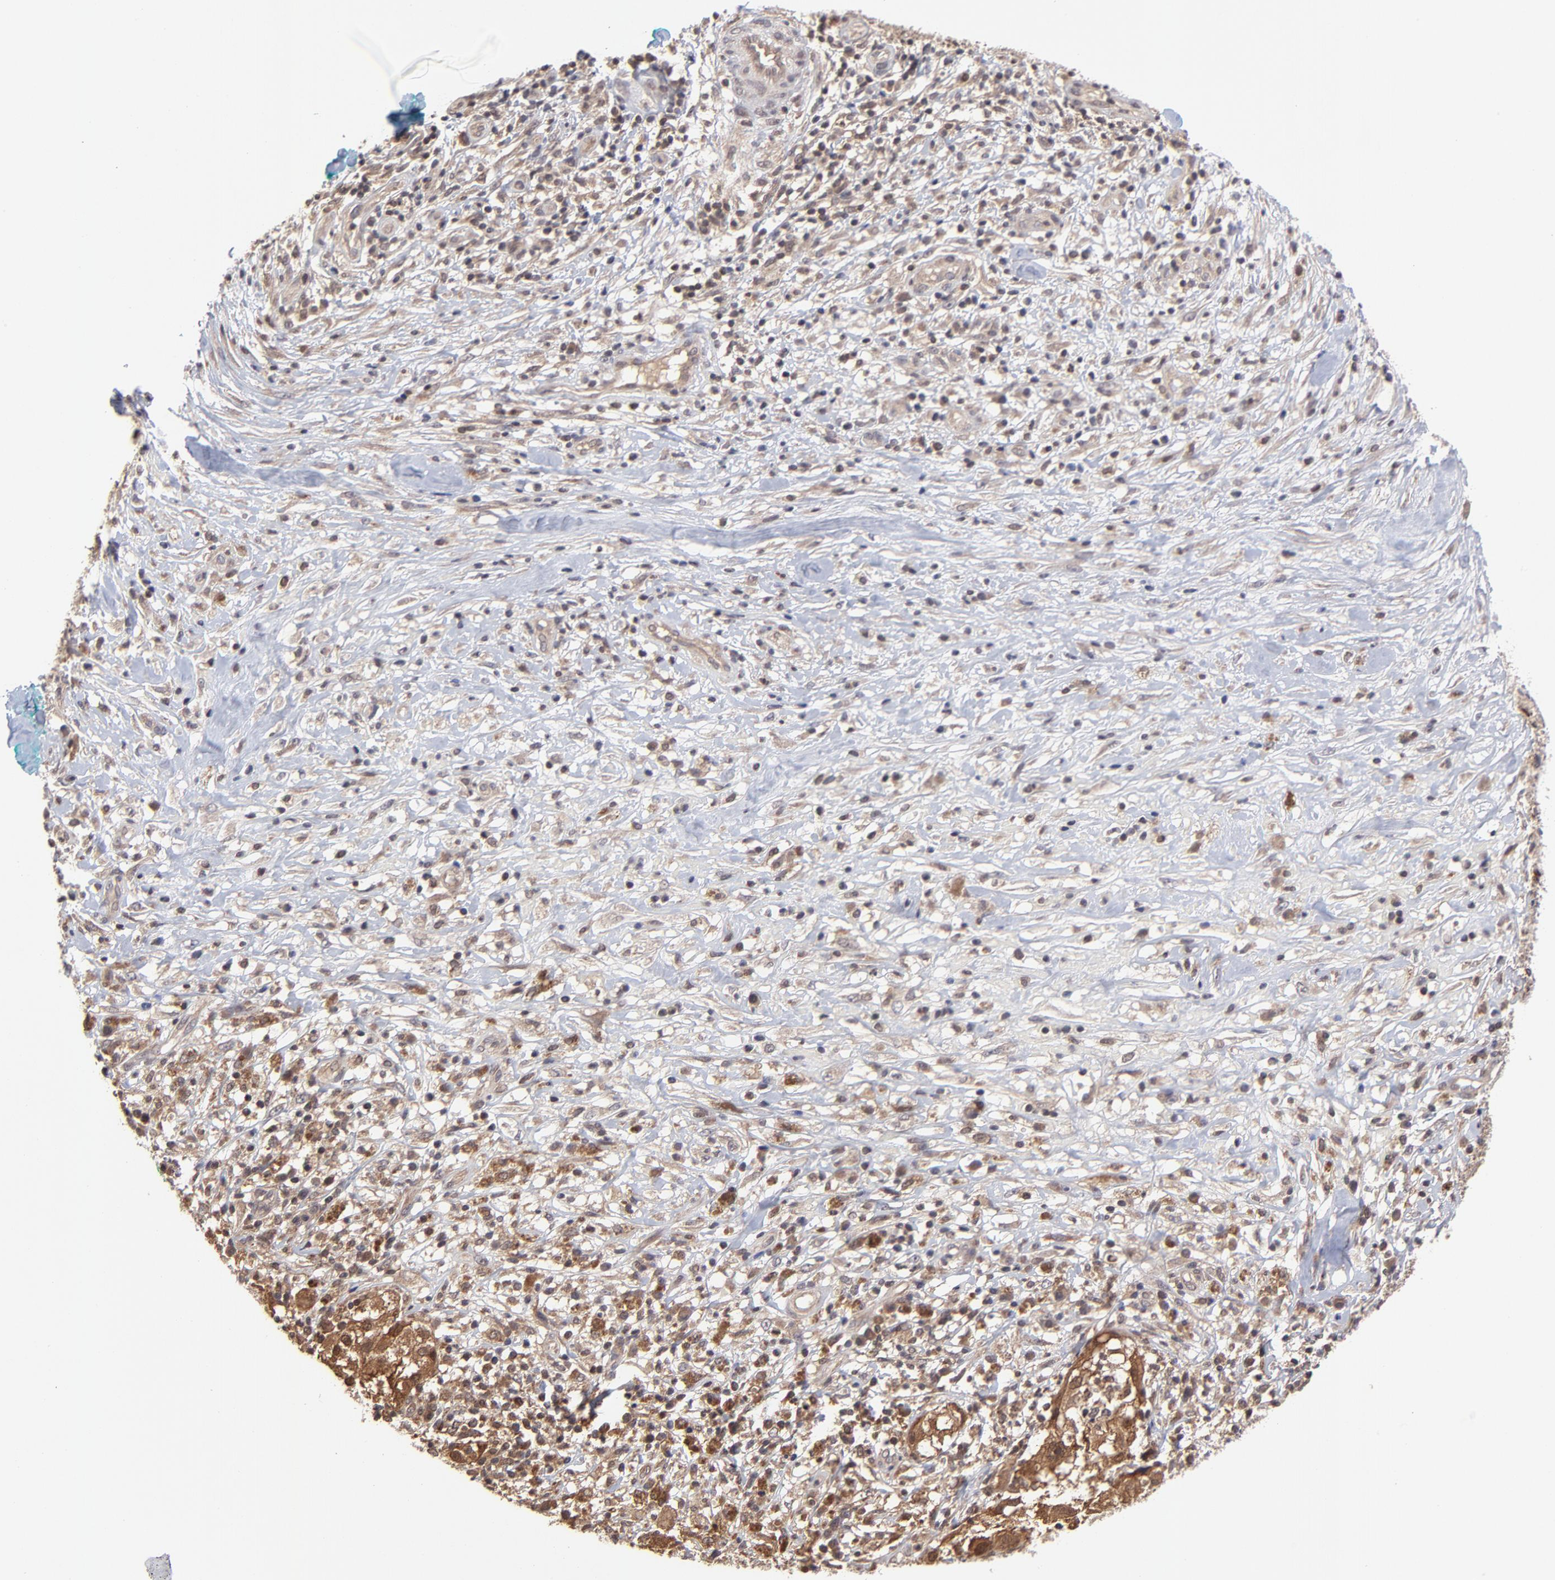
{"staining": {"intensity": "moderate", "quantity": ">75%", "location": "cytoplasmic/membranous"}, "tissue": "melanoma", "cell_type": "Tumor cells", "image_type": "cancer", "snomed": [{"axis": "morphology", "description": "Necrosis, NOS"}, {"axis": "morphology", "description": "Malignant melanoma, NOS"}, {"axis": "topography", "description": "Skin"}], "caption": "This image displays immunohistochemistry staining of human malignant melanoma, with medium moderate cytoplasmic/membranous staining in about >75% of tumor cells.", "gene": "UBE2L6", "patient": {"sex": "female", "age": 87}}